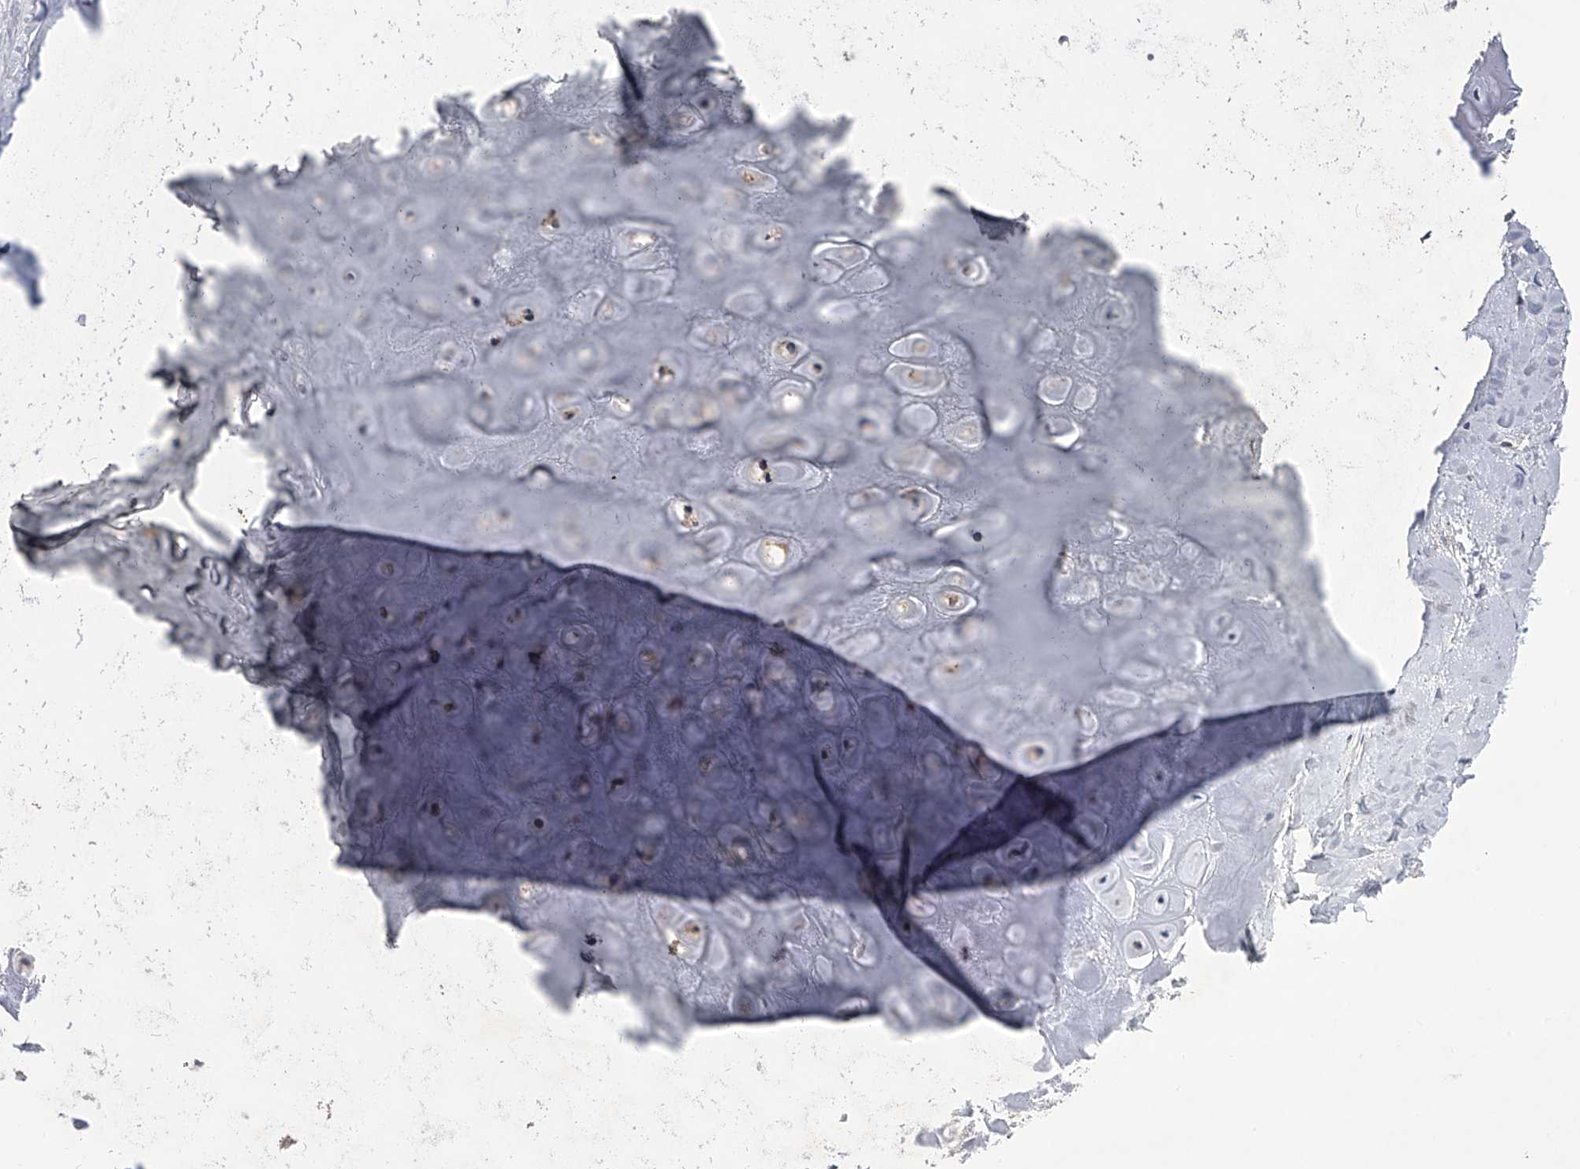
{"staining": {"intensity": "negative", "quantity": "none", "location": "none"}, "tissue": "adipose tissue", "cell_type": "Adipocytes", "image_type": "normal", "snomed": [{"axis": "morphology", "description": "Normal tissue, NOS"}, {"axis": "morphology", "description": "Basal cell carcinoma"}, {"axis": "topography", "description": "Skin"}], "caption": "Protein analysis of unremarkable adipose tissue exhibits no significant staining in adipocytes.", "gene": "MAP4K3", "patient": {"sex": "female", "age": 89}}